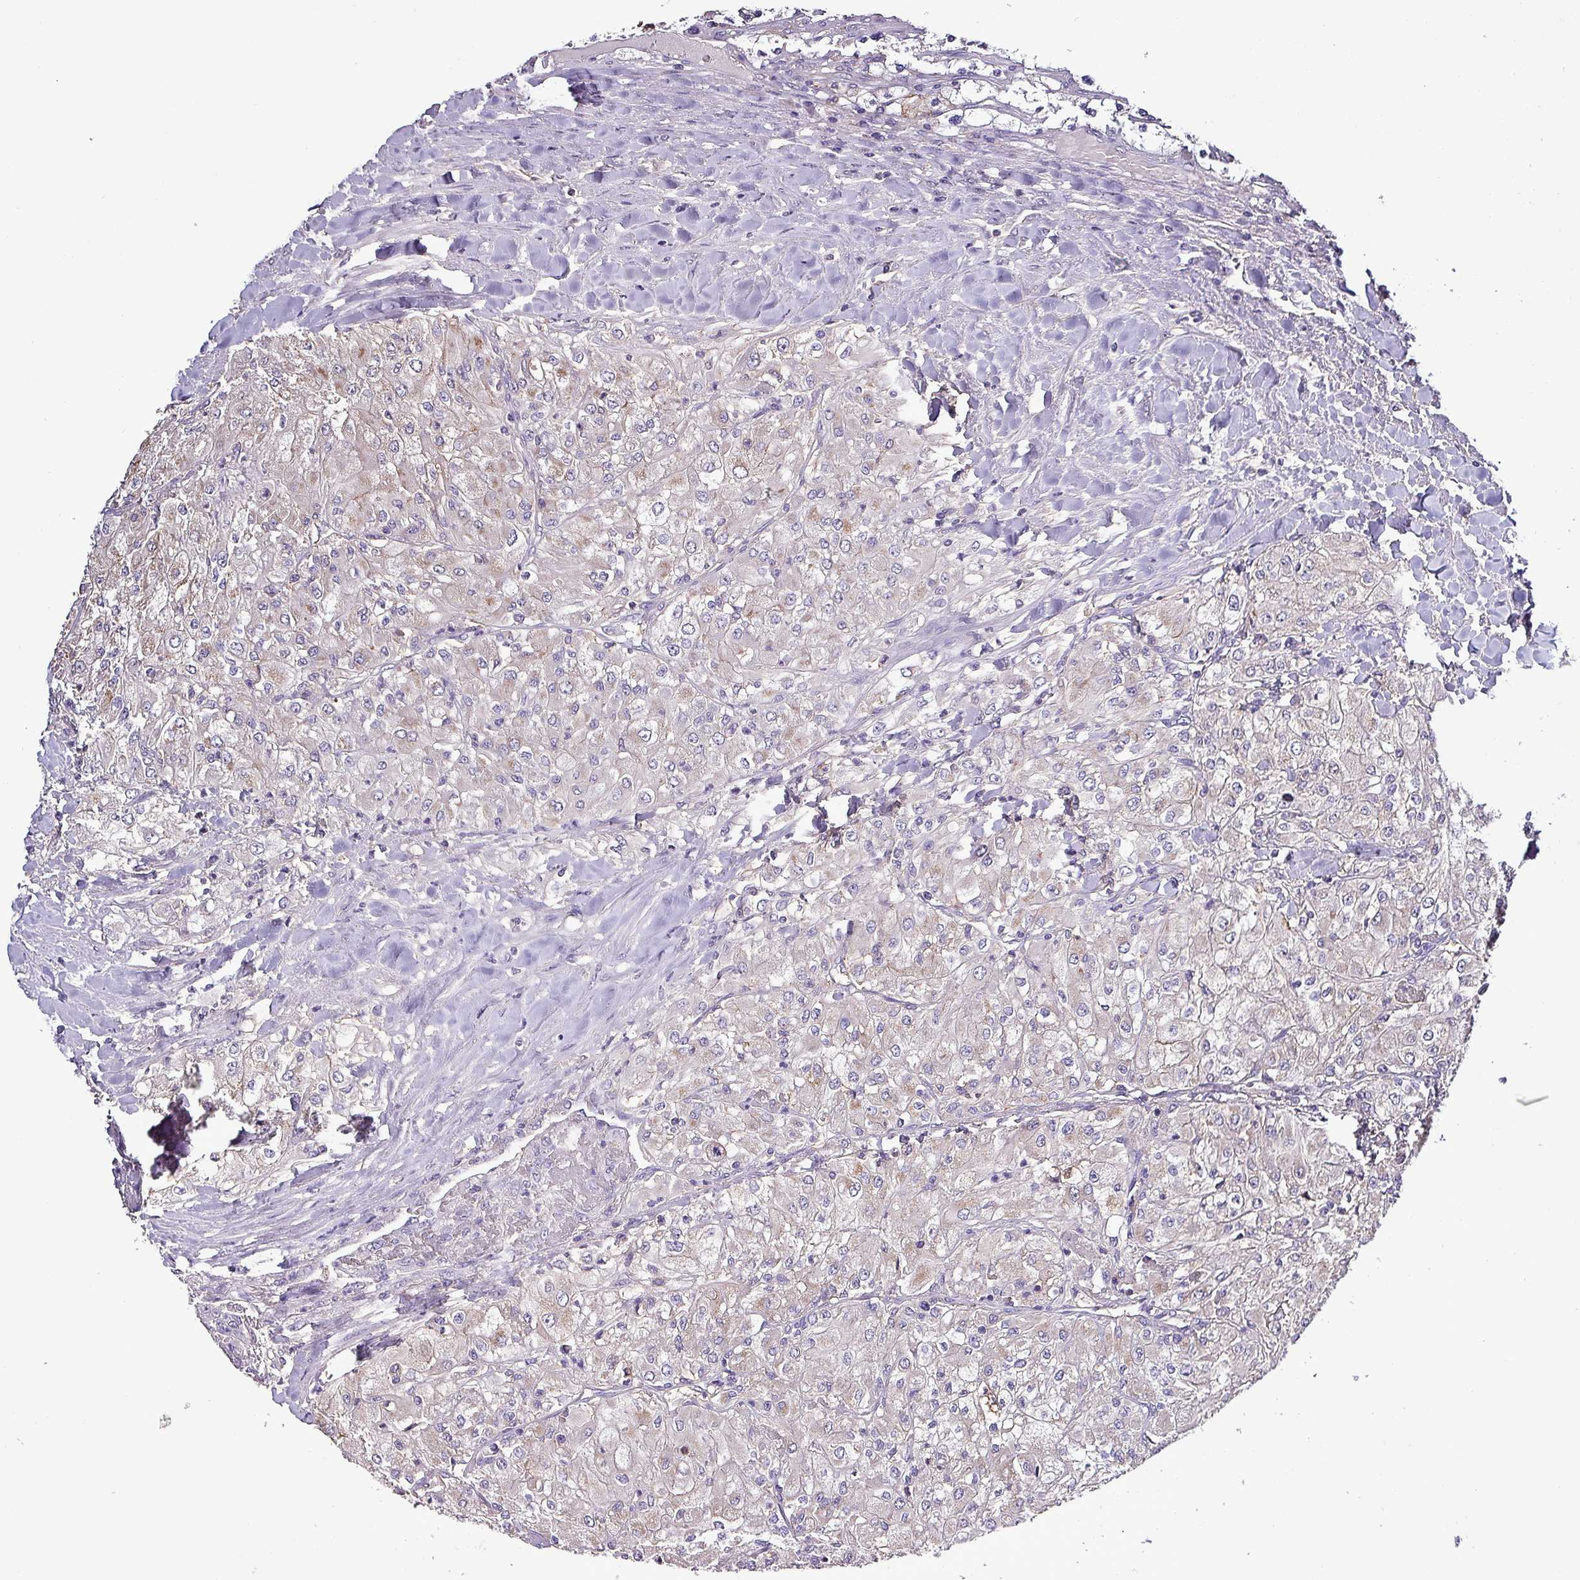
{"staining": {"intensity": "weak", "quantity": "<25%", "location": "cytoplasmic/membranous"}, "tissue": "renal cancer", "cell_type": "Tumor cells", "image_type": "cancer", "snomed": [{"axis": "morphology", "description": "Adenocarcinoma, NOS"}, {"axis": "topography", "description": "Kidney"}], "caption": "A high-resolution image shows IHC staining of renal cancer, which shows no significant expression in tumor cells.", "gene": "HTRA4", "patient": {"sex": "male", "age": 80}}